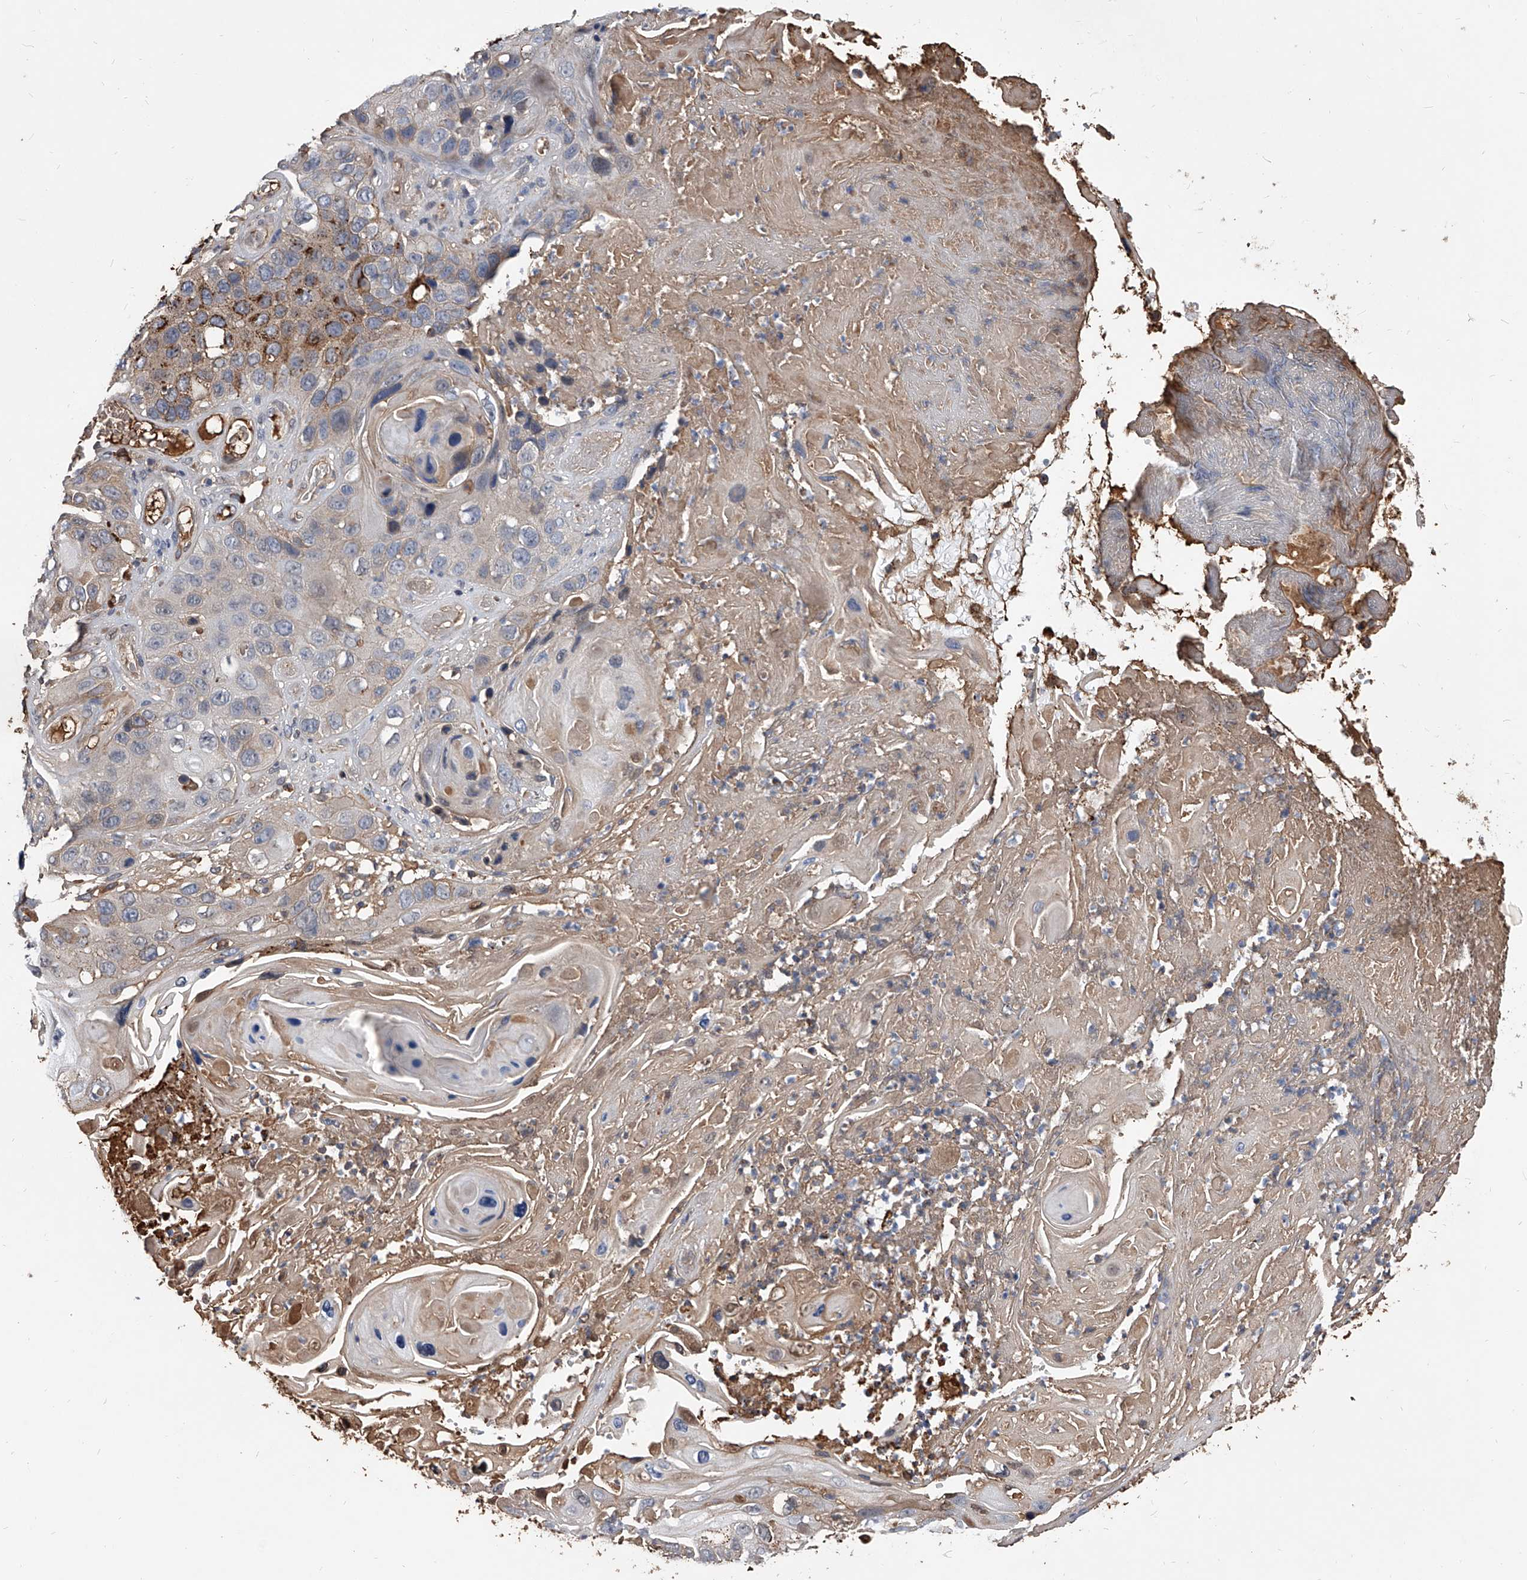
{"staining": {"intensity": "moderate", "quantity": "<25%", "location": "cytoplasmic/membranous"}, "tissue": "skin cancer", "cell_type": "Tumor cells", "image_type": "cancer", "snomed": [{"axis": "morphology", "description": "Squamous cell carcinoma, NOS"}, {"axis": "topography", "description": "Skin"}], "caption": "Protein expression analysis of human skin cancer (squamous cell carcinoma) reveals moderate cytoplasmic/membranous staining in approximately <25% of tumor cells.", "gene": "ZNF25", "patient": {"sex": "male", "age": 55}}